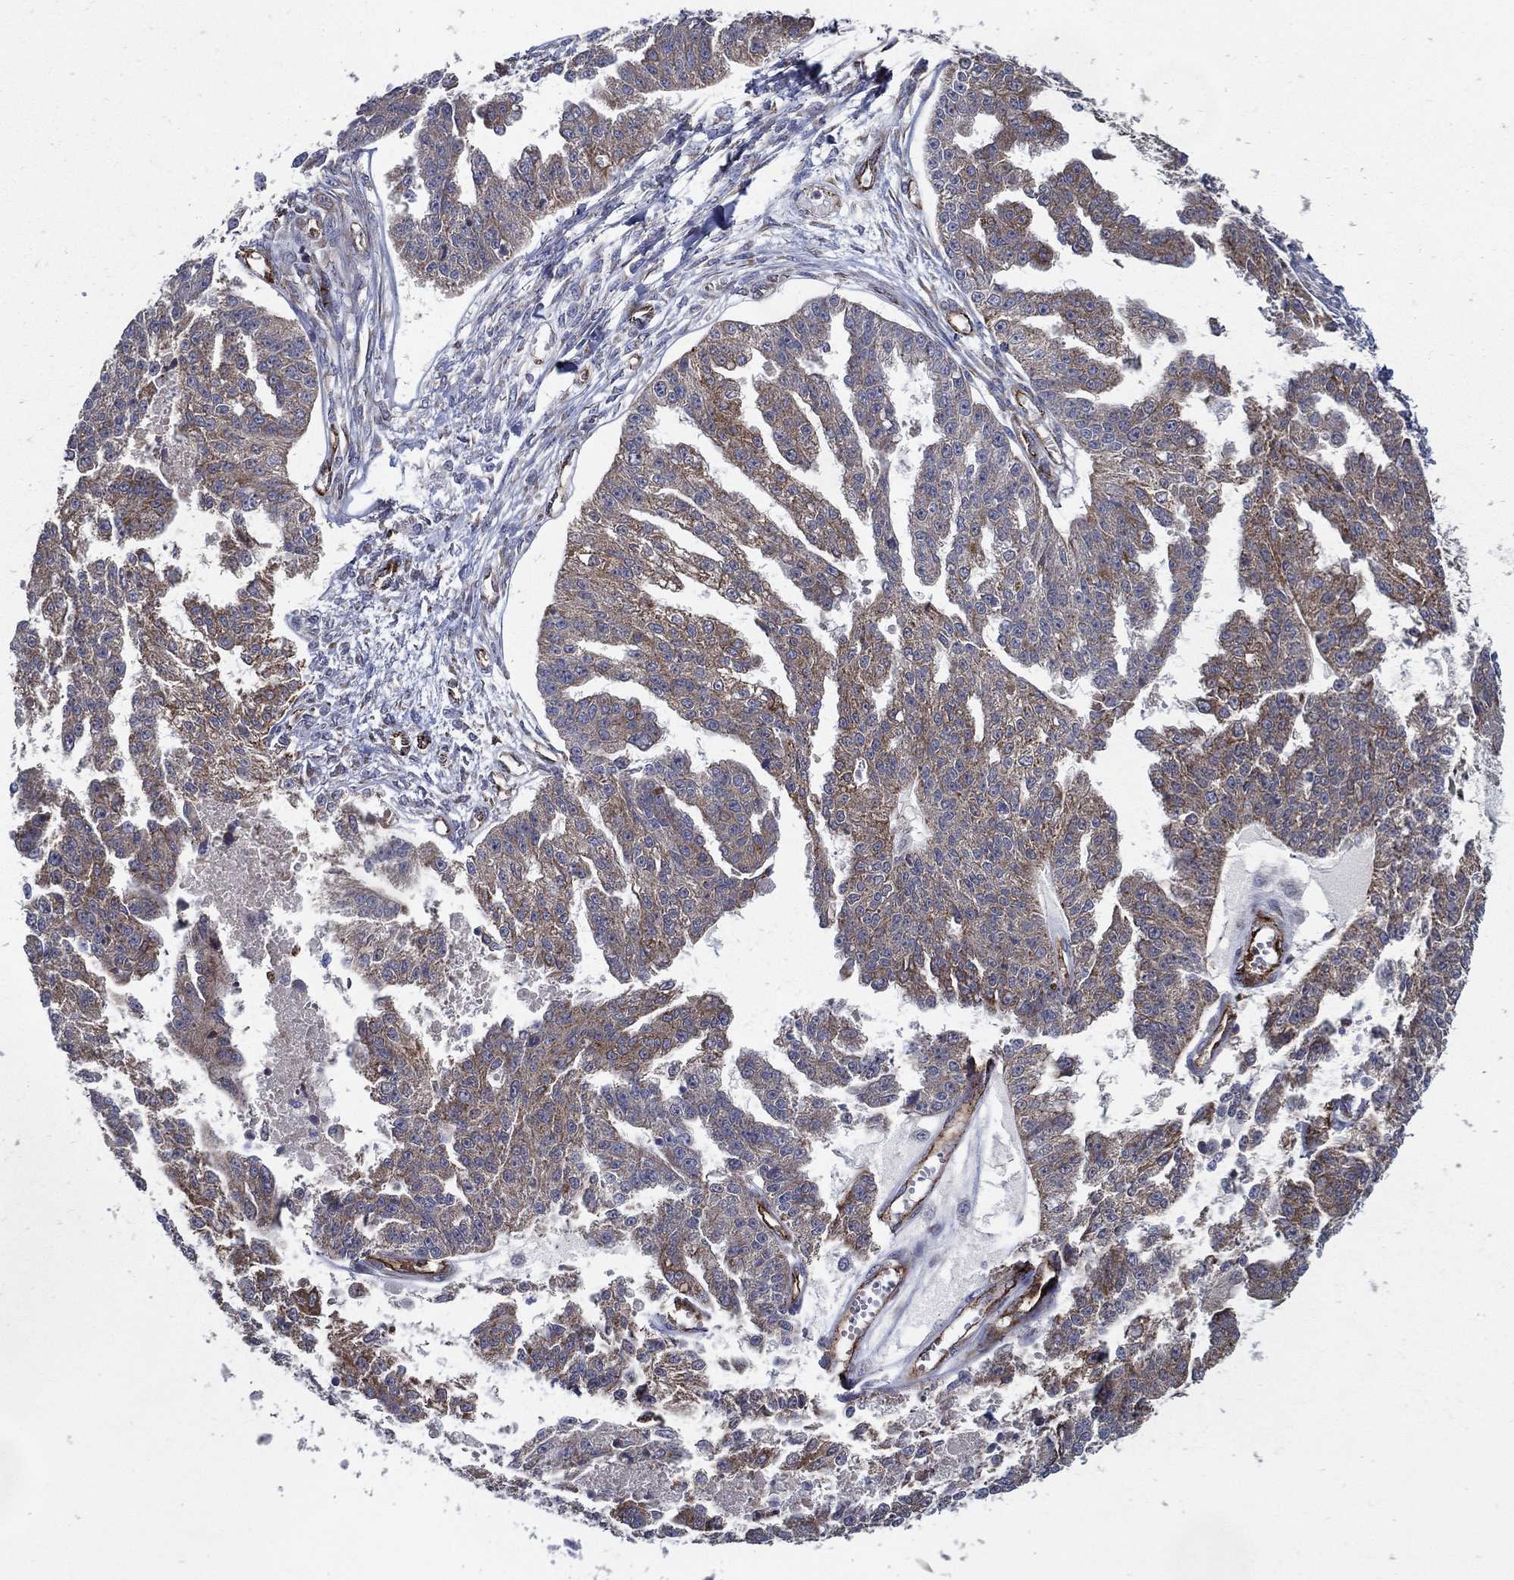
{"staining": {"intensity": "moderate", "quantity": "<25%", "location": "cytoplasmic/membranous"}, "tissue": "ovarian cancer", "cell_type": "Tumor cells", "image_type": "cancer", "snomed": [{"axis": "morphology", "description": "Cystadenocarcinoma, serous, NOS"}, {"axis": "topography", "description": "Ovary"}], "caption": "Moderate cytoplasmic/membranous staining for a protein is appreciated in about <25% of tumor cells of ovarian serous cystadenocarcinoma using immunohistochemistry (IHC).", "gene": "ARHGAP11A", "patient": {"sex": "female", "age": 58}}